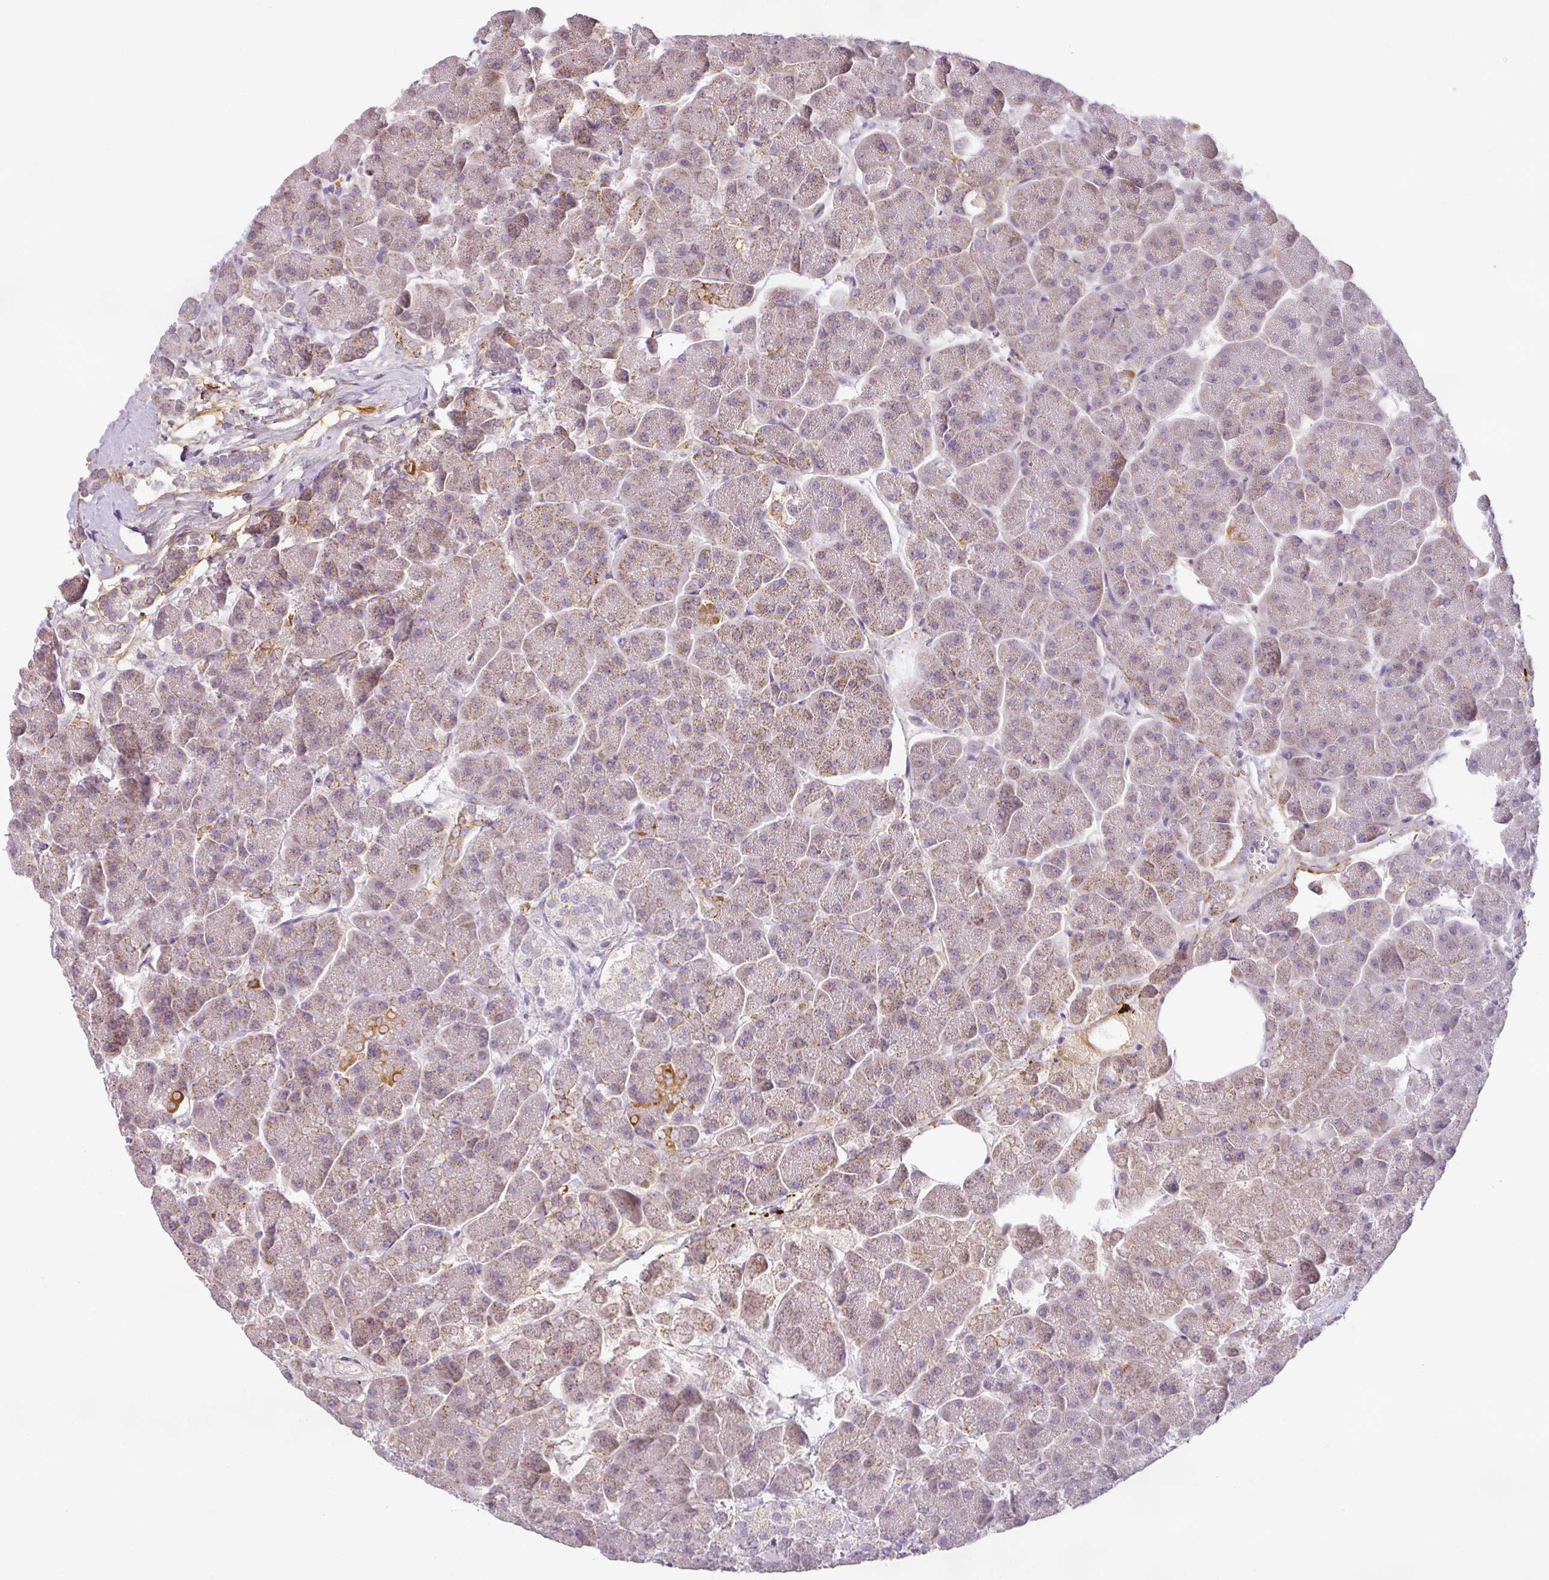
{"staining": {"intensity": "moderate", "quantity": "25%-75%", "location": "cytoplasmic/membranous"}, "tissue": "pancreas", "cell_type": "Exocrine glandular cells", "image_type": "normal", "snomed": [{"axis": "morphology", "description": "Normal tissue, NOS"}, {"axis": "topography", "description": "Pancreas"}, {"axis": "topography", "description": "Peripheral nerve tissue"}], "caption": "High-power microscopy captured an IHC micrograph of benign pancreas, revealing moderate cytoplasmic/membranous expression in approximately 25%-75% of exocrine glandular cells. The protein of interest is shown in brown color, while the nuclei are stained blue.", "gene": "HMCN2", "patient": {"sex": "male", "age": 54}}